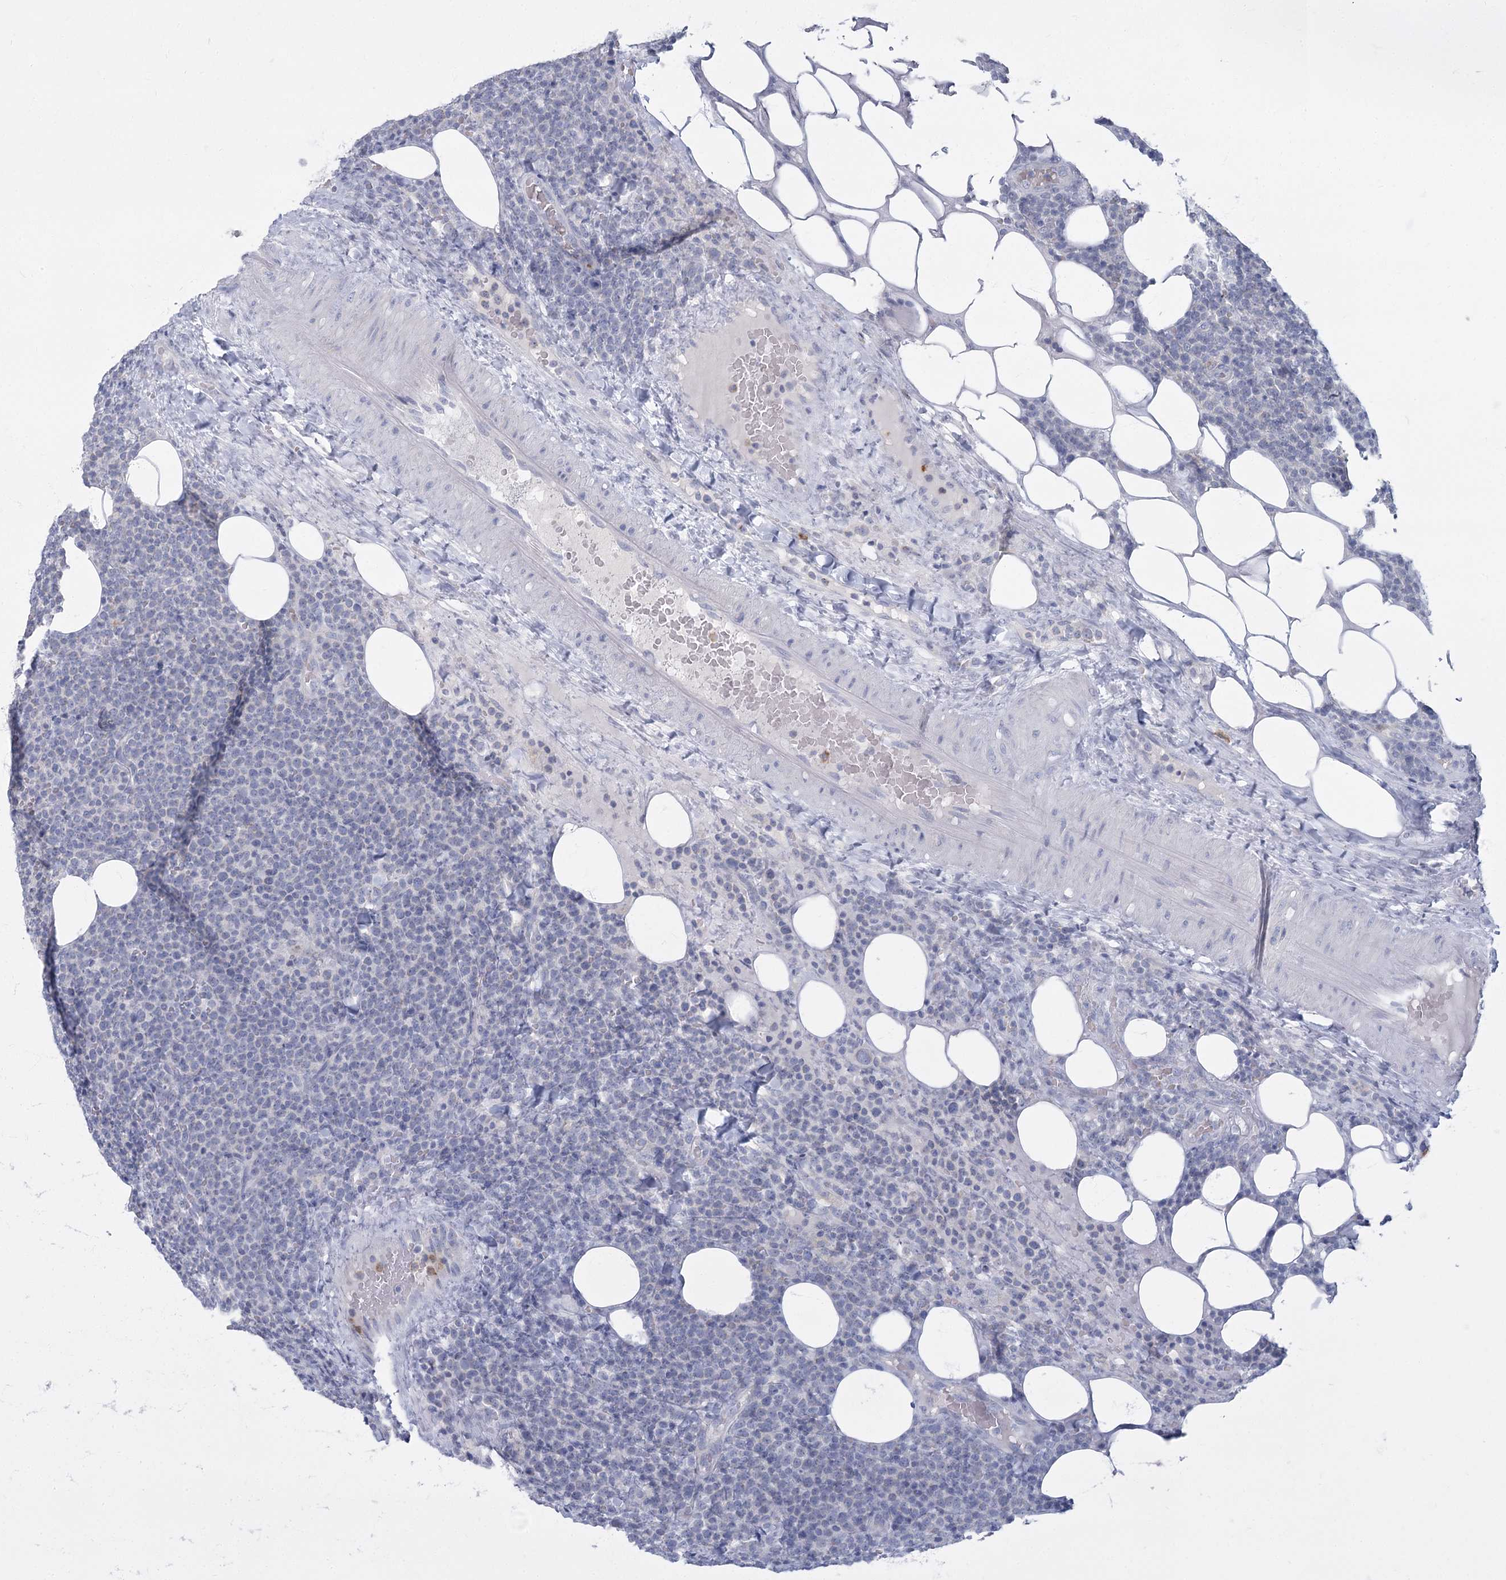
{"staining": {"intensity": "negative", "quantity": "none", "location": "none"}, "tissue": "lymphoma", "cell_type": "Tumor cells", "image_type": "cancer", "snomed": [{"axis": "morphology", "description": "Malignant lymphoma, non-Hodgkin's type, High grade"}, {"axis": "topography", "description": "Lymph node"}], "caption": "An IHC image of malignant lymphoma, non-Hodgkin's type (high-grade) is shown. There is no staining in tumor cells of malignant lymphoma, non-Hodgkin's type (high-grade).", "gene": "FAM110C", "patient": {"sex": "male", "age": 61}}